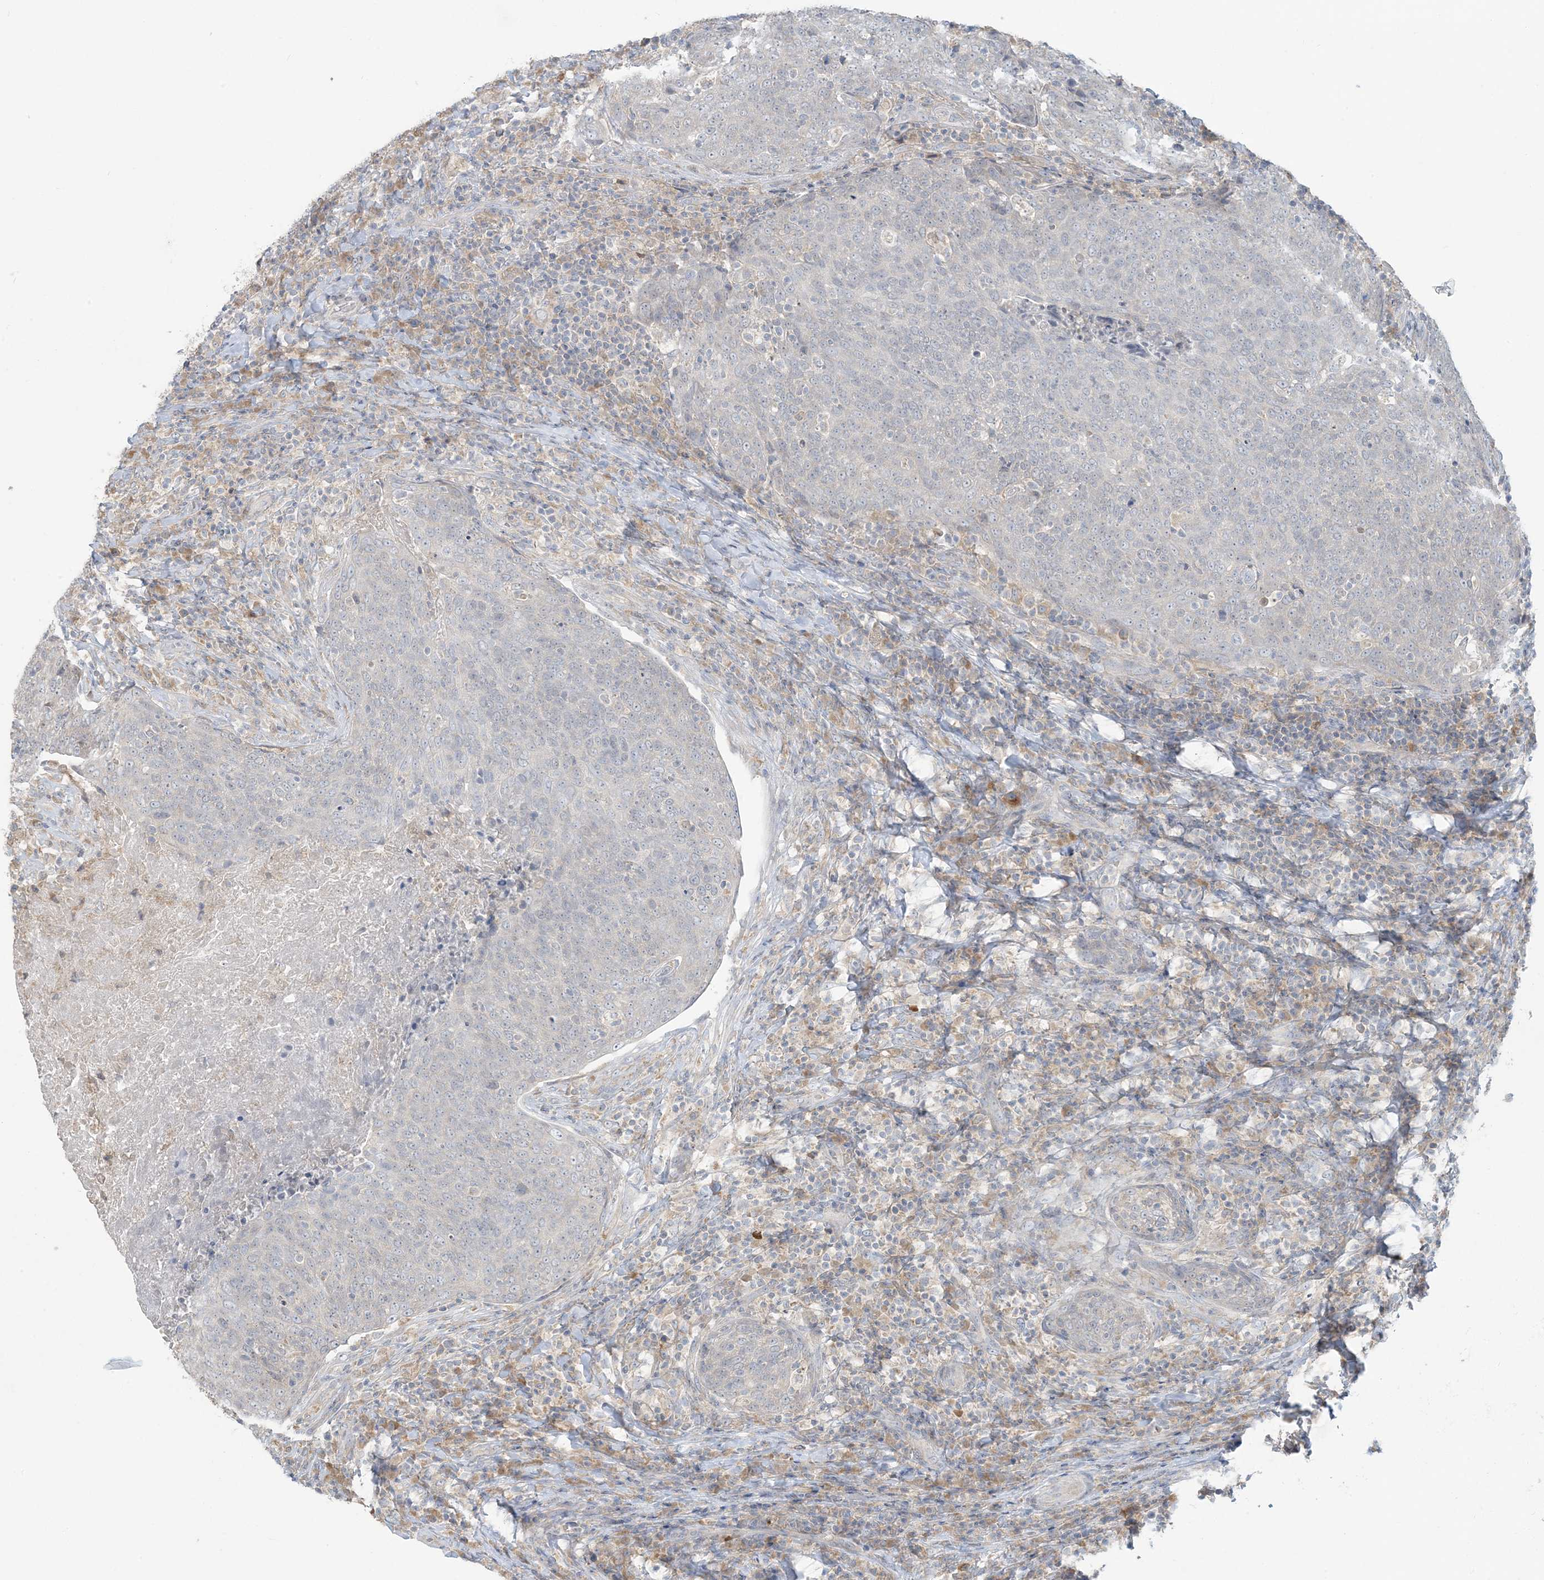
{"staining": {"intensity": "weak", "quantity": "<25%", "location": "cytoplasmic/membranous"}, "tissue": "head and neck cancer", "cell_type": "Tumor cells", "image_type": "cancer", "snomed": [{"axis": "morphology", "description": "Squamous cell carcinoma, NOS"}, {"axis": "morphology", "description": "Squamous cell carcinoma, metastatic, NOS"}, {"axis": "topography", "description": "Lymph node"}, {"axis": "topography", "description": "Head-Neck"}], "caption": "Photomicrograph shows no protein staining in tumor cells of head and neck squamous cell carcinoma tissue.", "gene": "EEFSEC", "patient": {"sex": "male", "age": 62}}